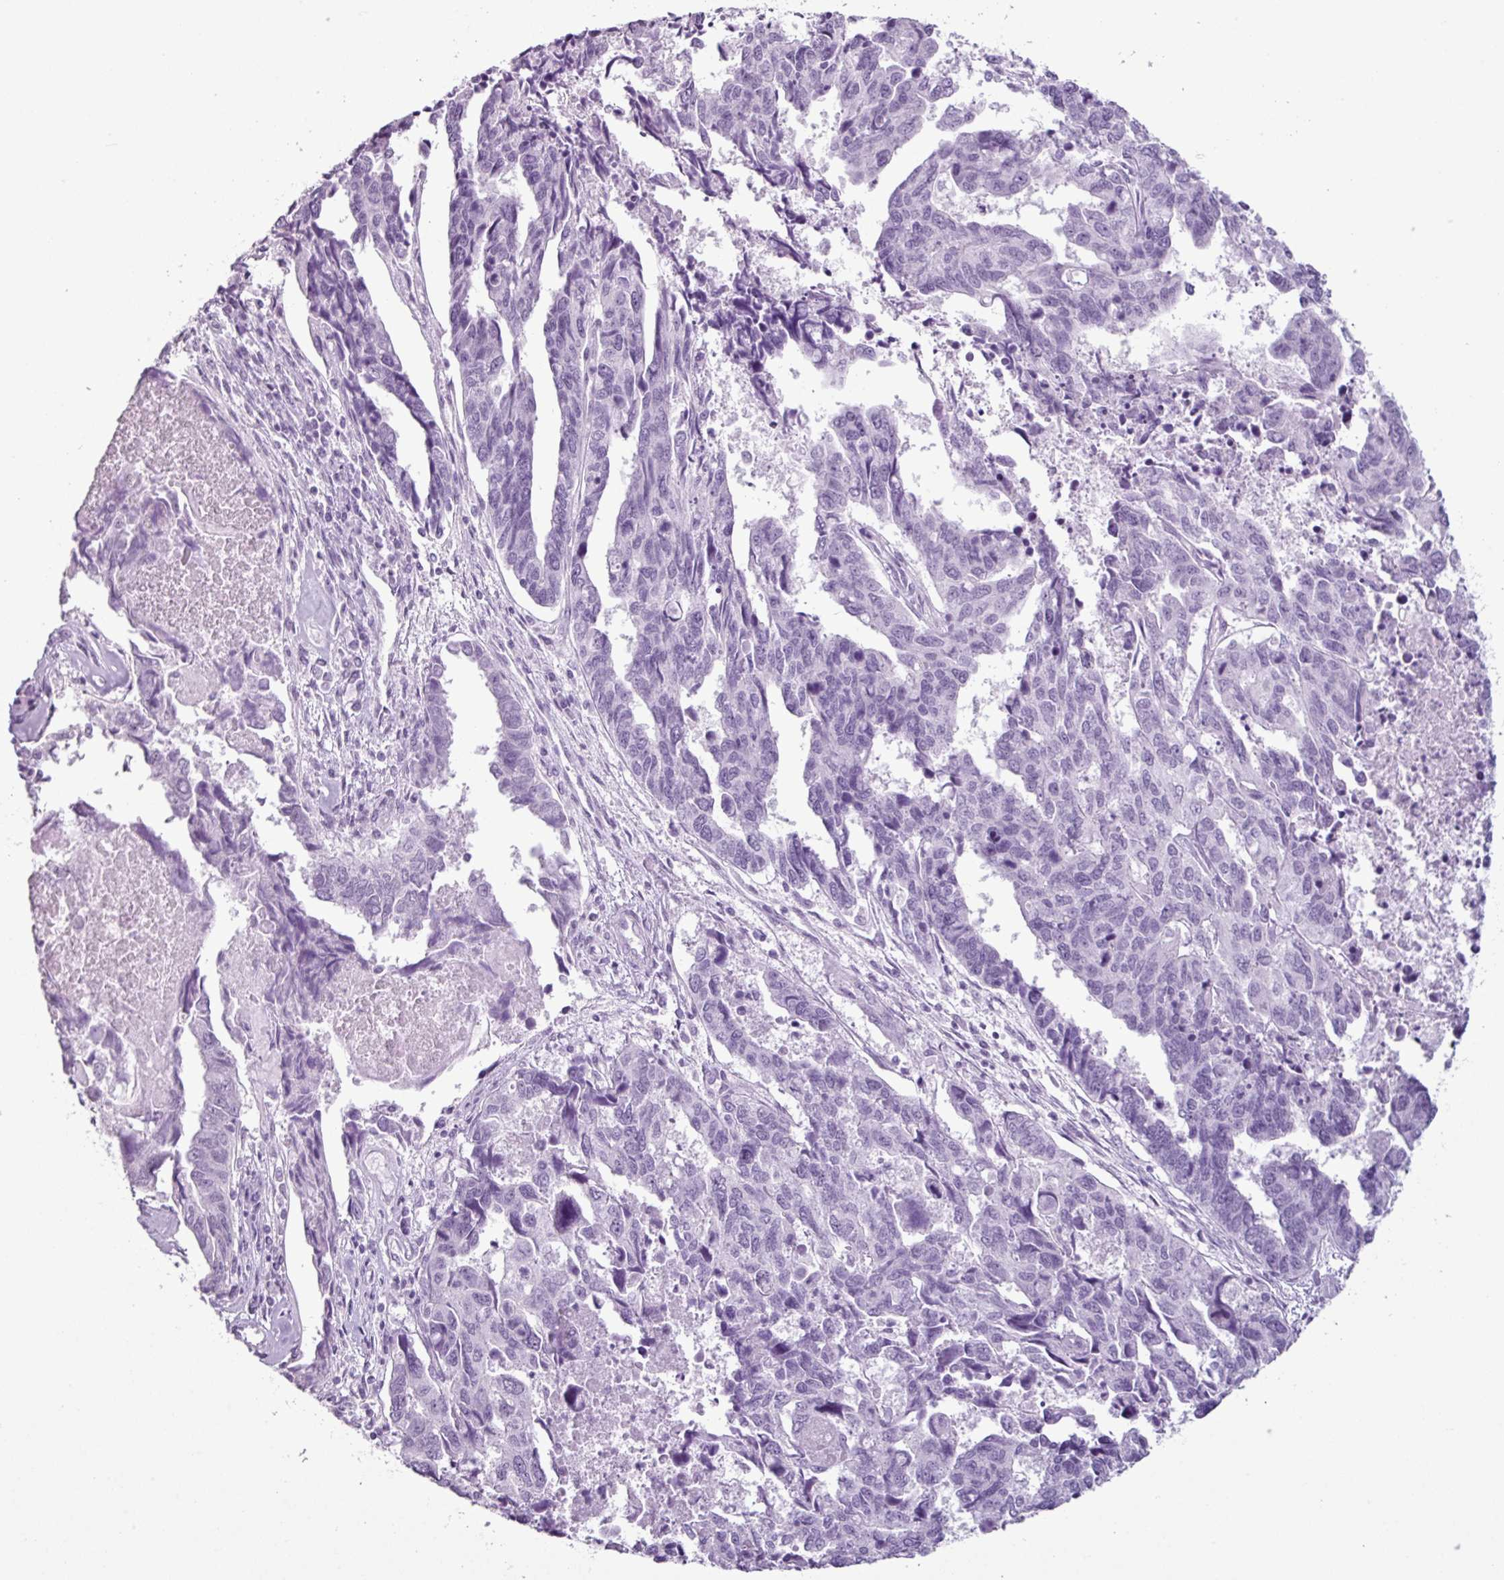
{"staining": {"intensity": "negative", "quantity": "none", "location": "none"}, "tissue": "endometrial cancer", "cell_type": "Tumor cells", "image_type": "cancer", "snomed": [{"axis": "morphology", "description": "Adenocarcinoma, NOS"}, {"axis": "topography", "description": "Endometrium"}], "caption": "Immunohistochemistry (IHC) photomicrograph of endometrial cancer (adenocarcinoma) stained for a protein (brown), which demonstrates no staining in tumor cells.", "gene": "SCT", "patient": {"sex": "female", "age": 73}}